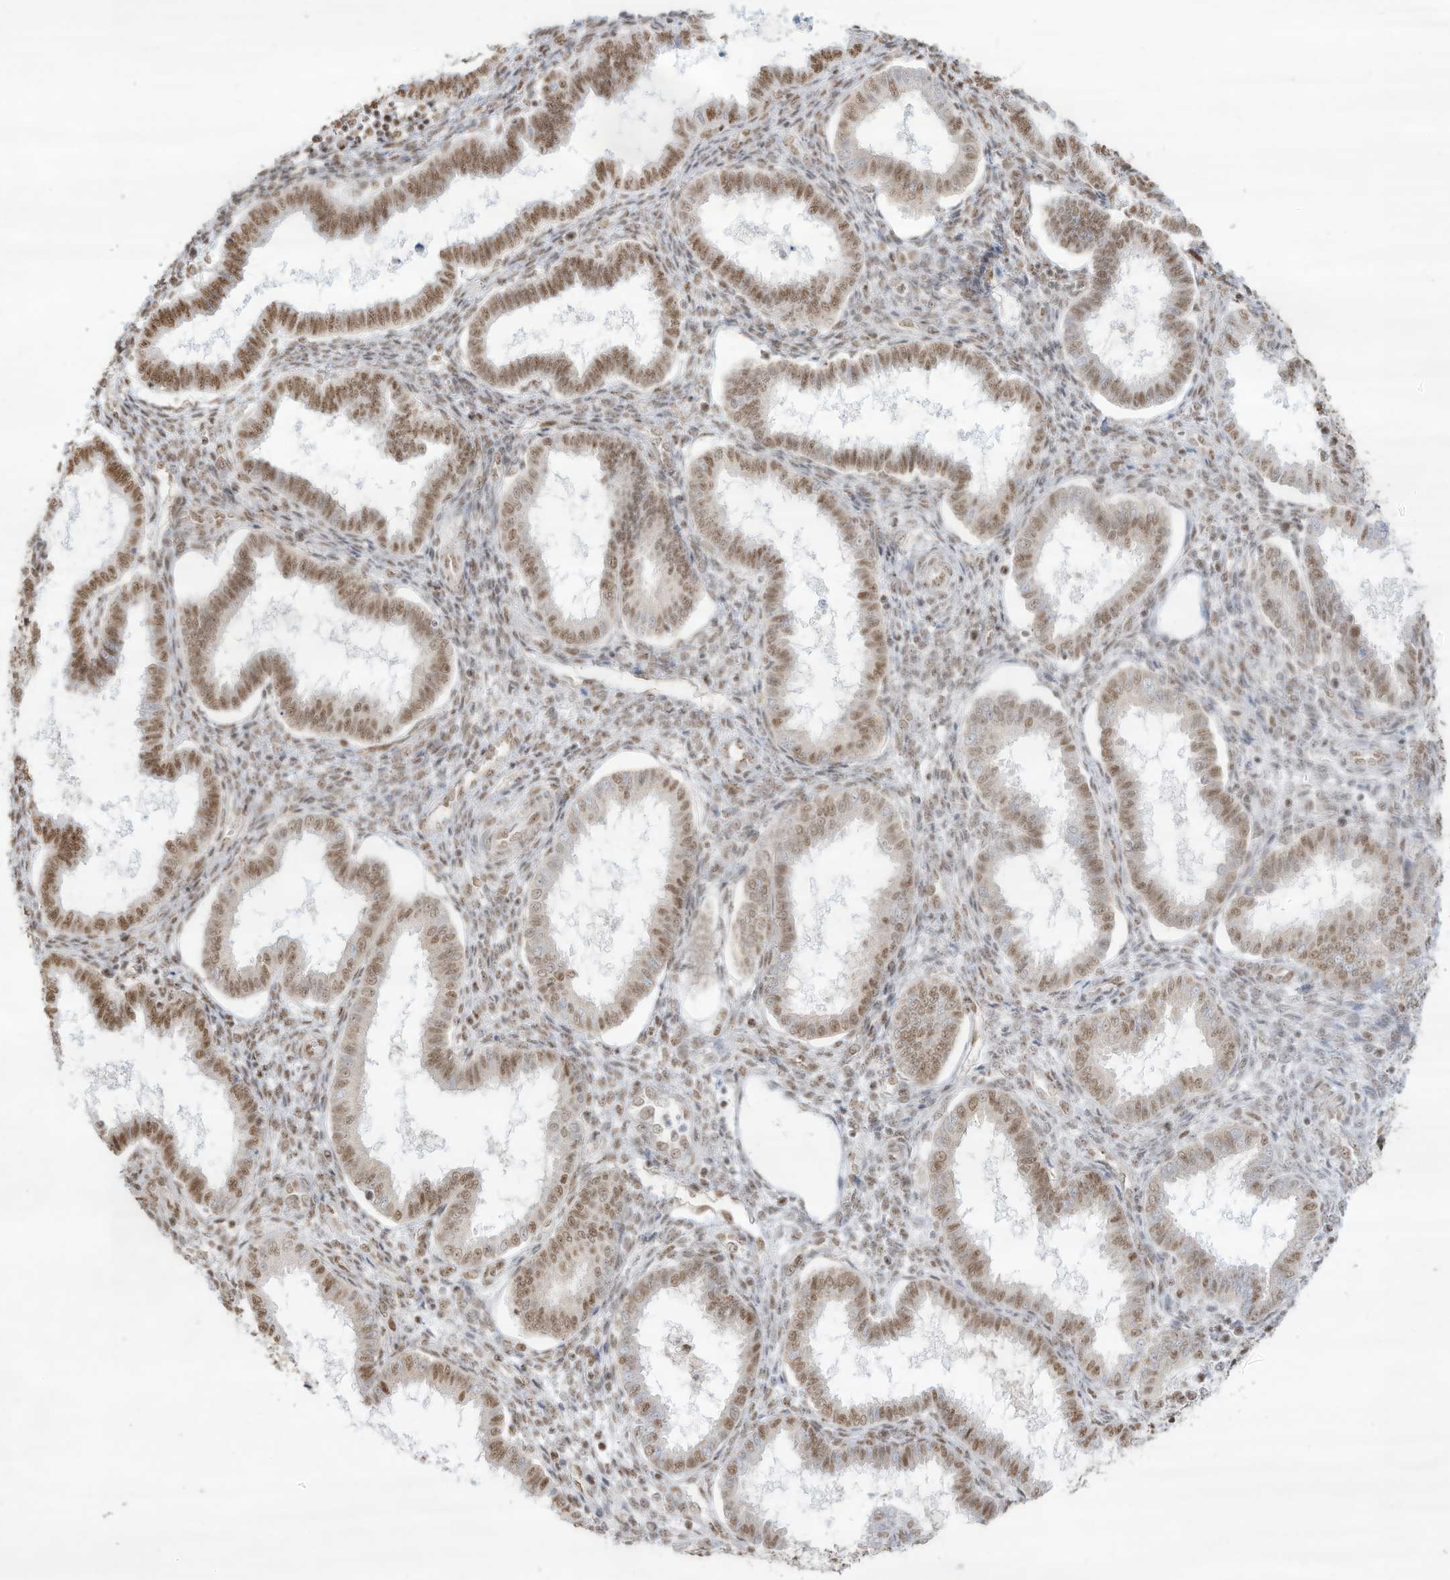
{"staining": {"intensity": "moderate", "quantity": "25%-75%", "location": "nuclear"}, "tissue": "endometrium", "cell_type": "Cells in endometrial stroma", "image_type": "normal", "snomed": [{"axis": "morphology", "description": "Normal tissue, NOS"}, {"axis": "topography", "description": "Endometrium"}], "caption": "The histopathology image demonstrates immunohistochemical staining of unremarkable endometrium. There is moderate nuclear positivity is present in about 25%-75% of cells in endometrial stroma.", "gene": "NHSL1", "patient": {"sex": "female", "age": 24}}